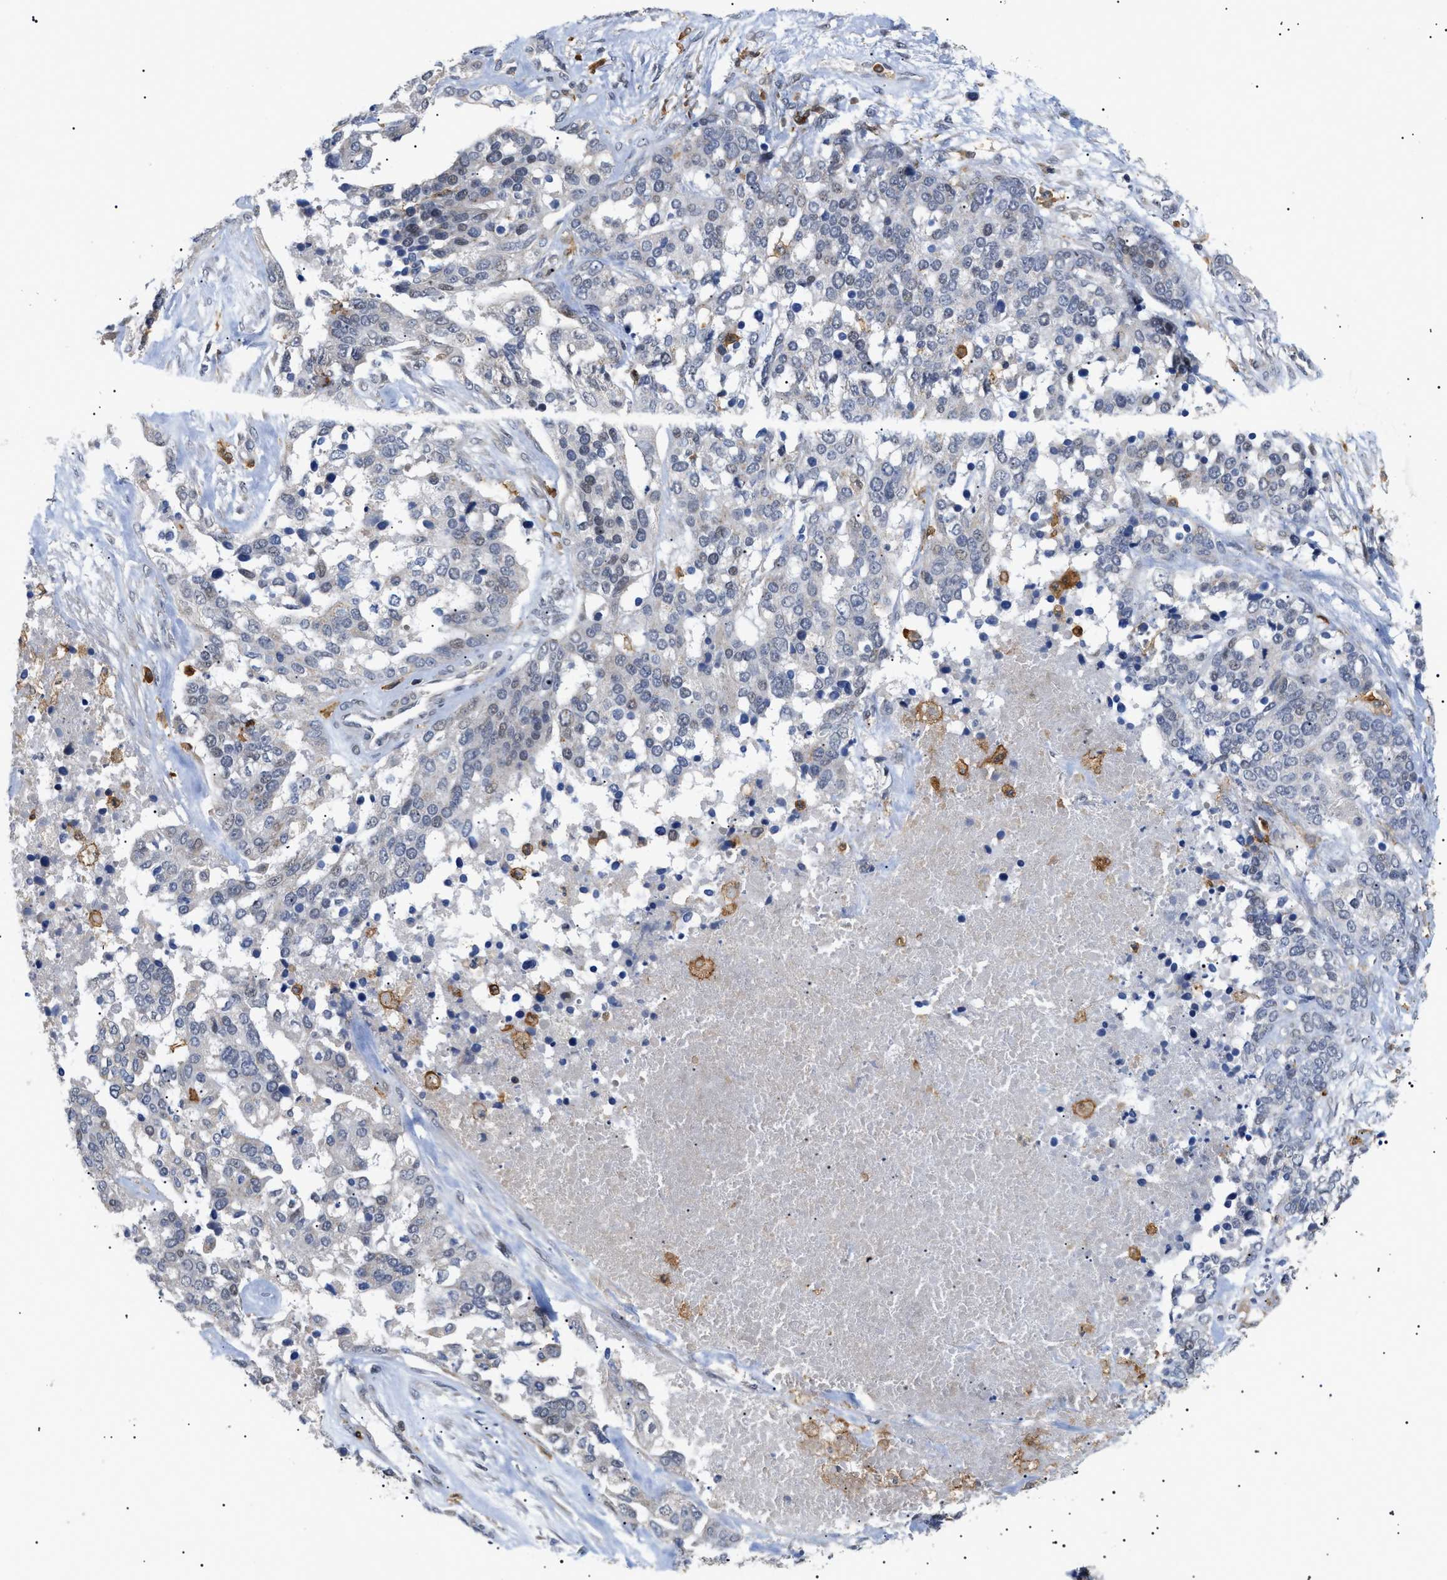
{"staining": {"intensity": "negative", "quantity": "none", "location": "none"}, "tissue": "ovarian cancer", "cell_type": "Tumor cells", "image_type": "cancer", "snomed": [{"axis": "morphology", "description": "Cystadenocarcinoma, serous, NOS"}, {"axis": "topography", "description": "Ovary"}], "caption": "Ovarian serous cystadenocarcinoma was stained to show a protein in brown. There is no significant staining in tumor cells.", "gene": "CD300A", "patient": {"sex": "female", "age": 44}}